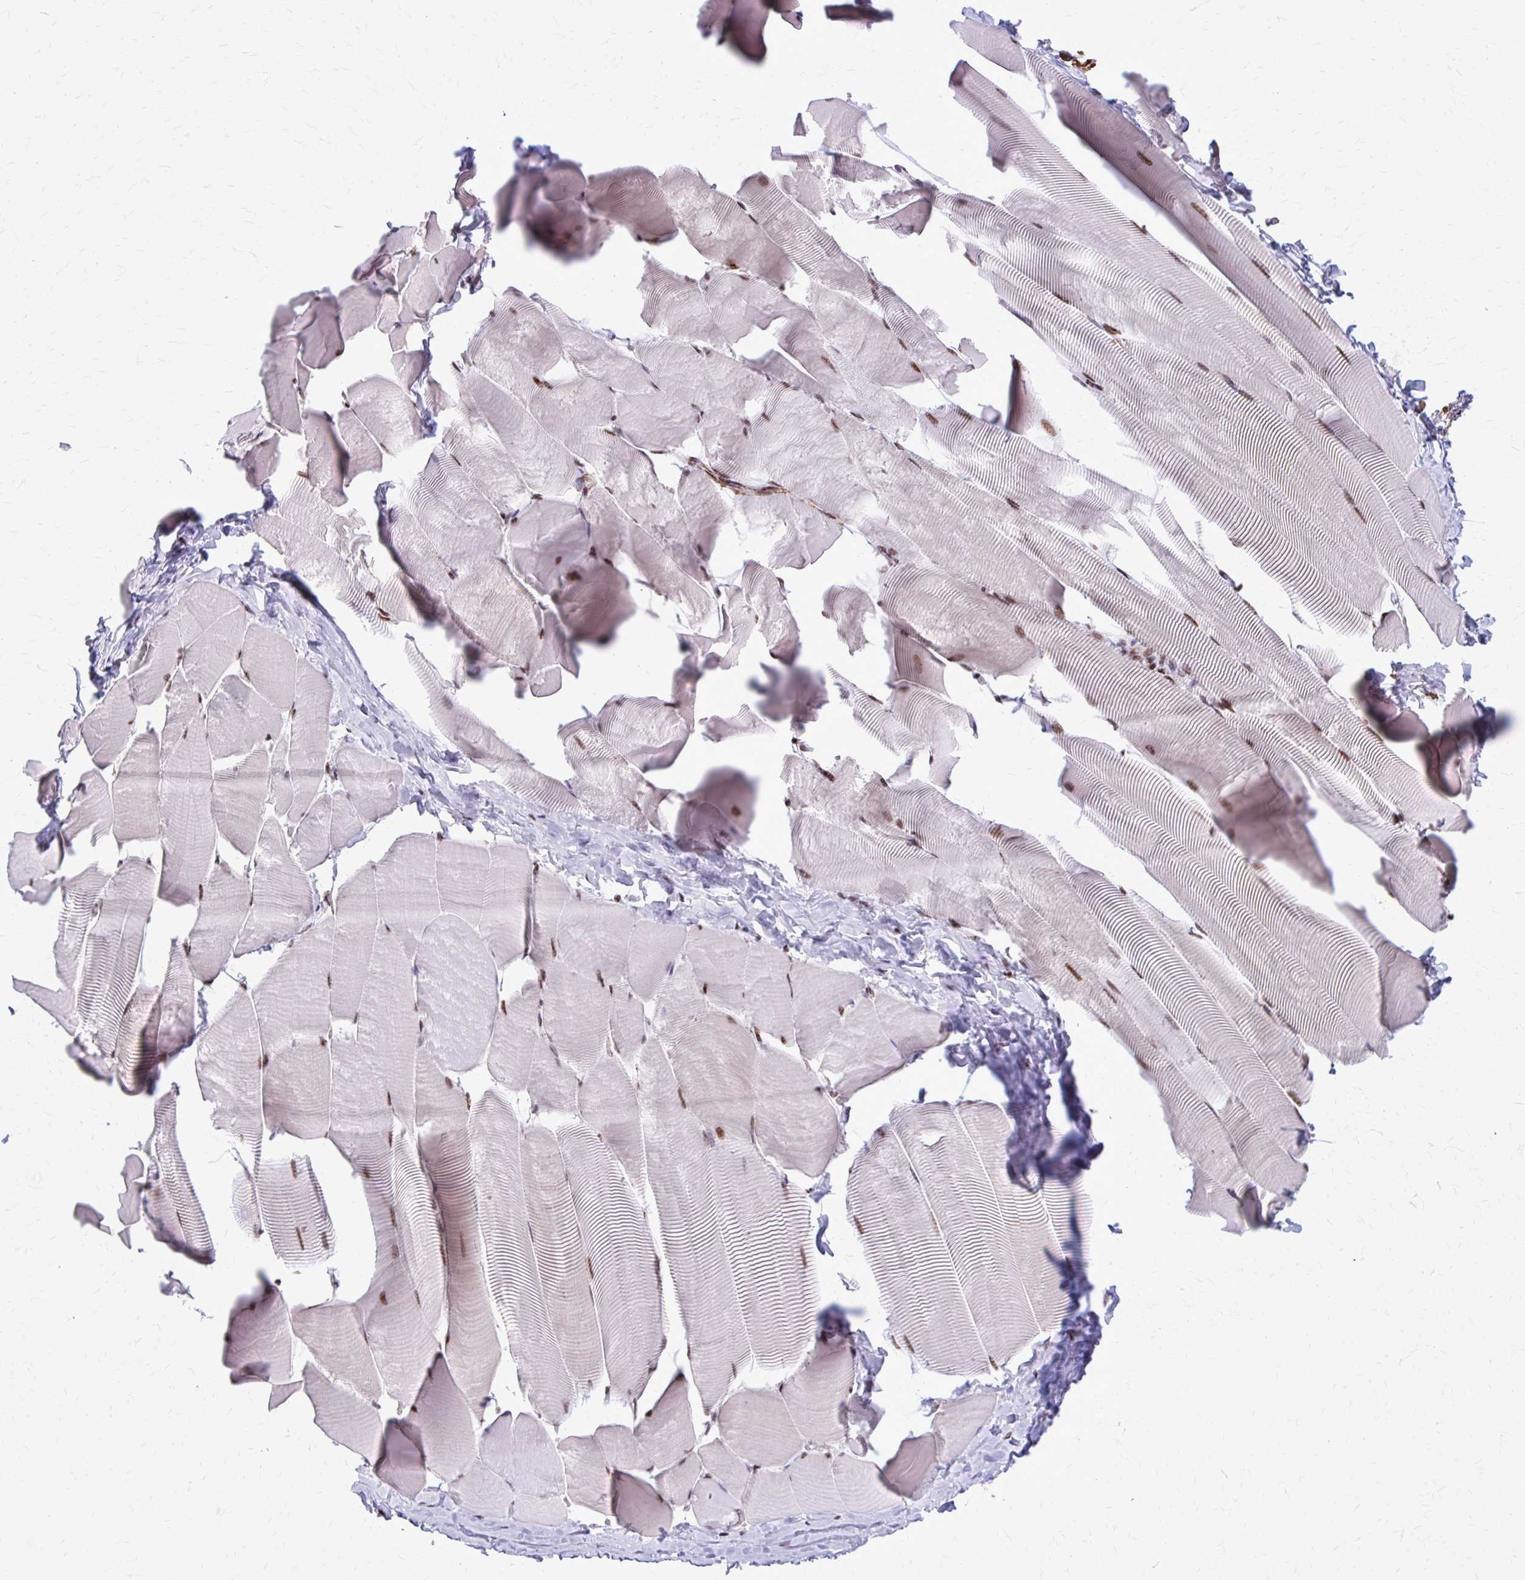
{"staining": {"intensity": "moderate", "quantity": "<25%", "location": "nuclear"}, "tissue": "skeletal muscle", "cell_type": "Myocytes", "image_type": "normal", "snomed": [{"axis": "morphology", "description": "Normal tissue, NOS"}, {"axis": "topography", "description": "Skeletal muscle"}], "caption": "Skeletal muscle was stained to show a protein in brown. There is low levels of moderate nuclear positivity in approximately <25% of myocytes. The protein of interest is shown in brown color, while the nuclei are stained blue.", "gene": "NRBF2", "patient": {"sex": "male", "age": 25}}